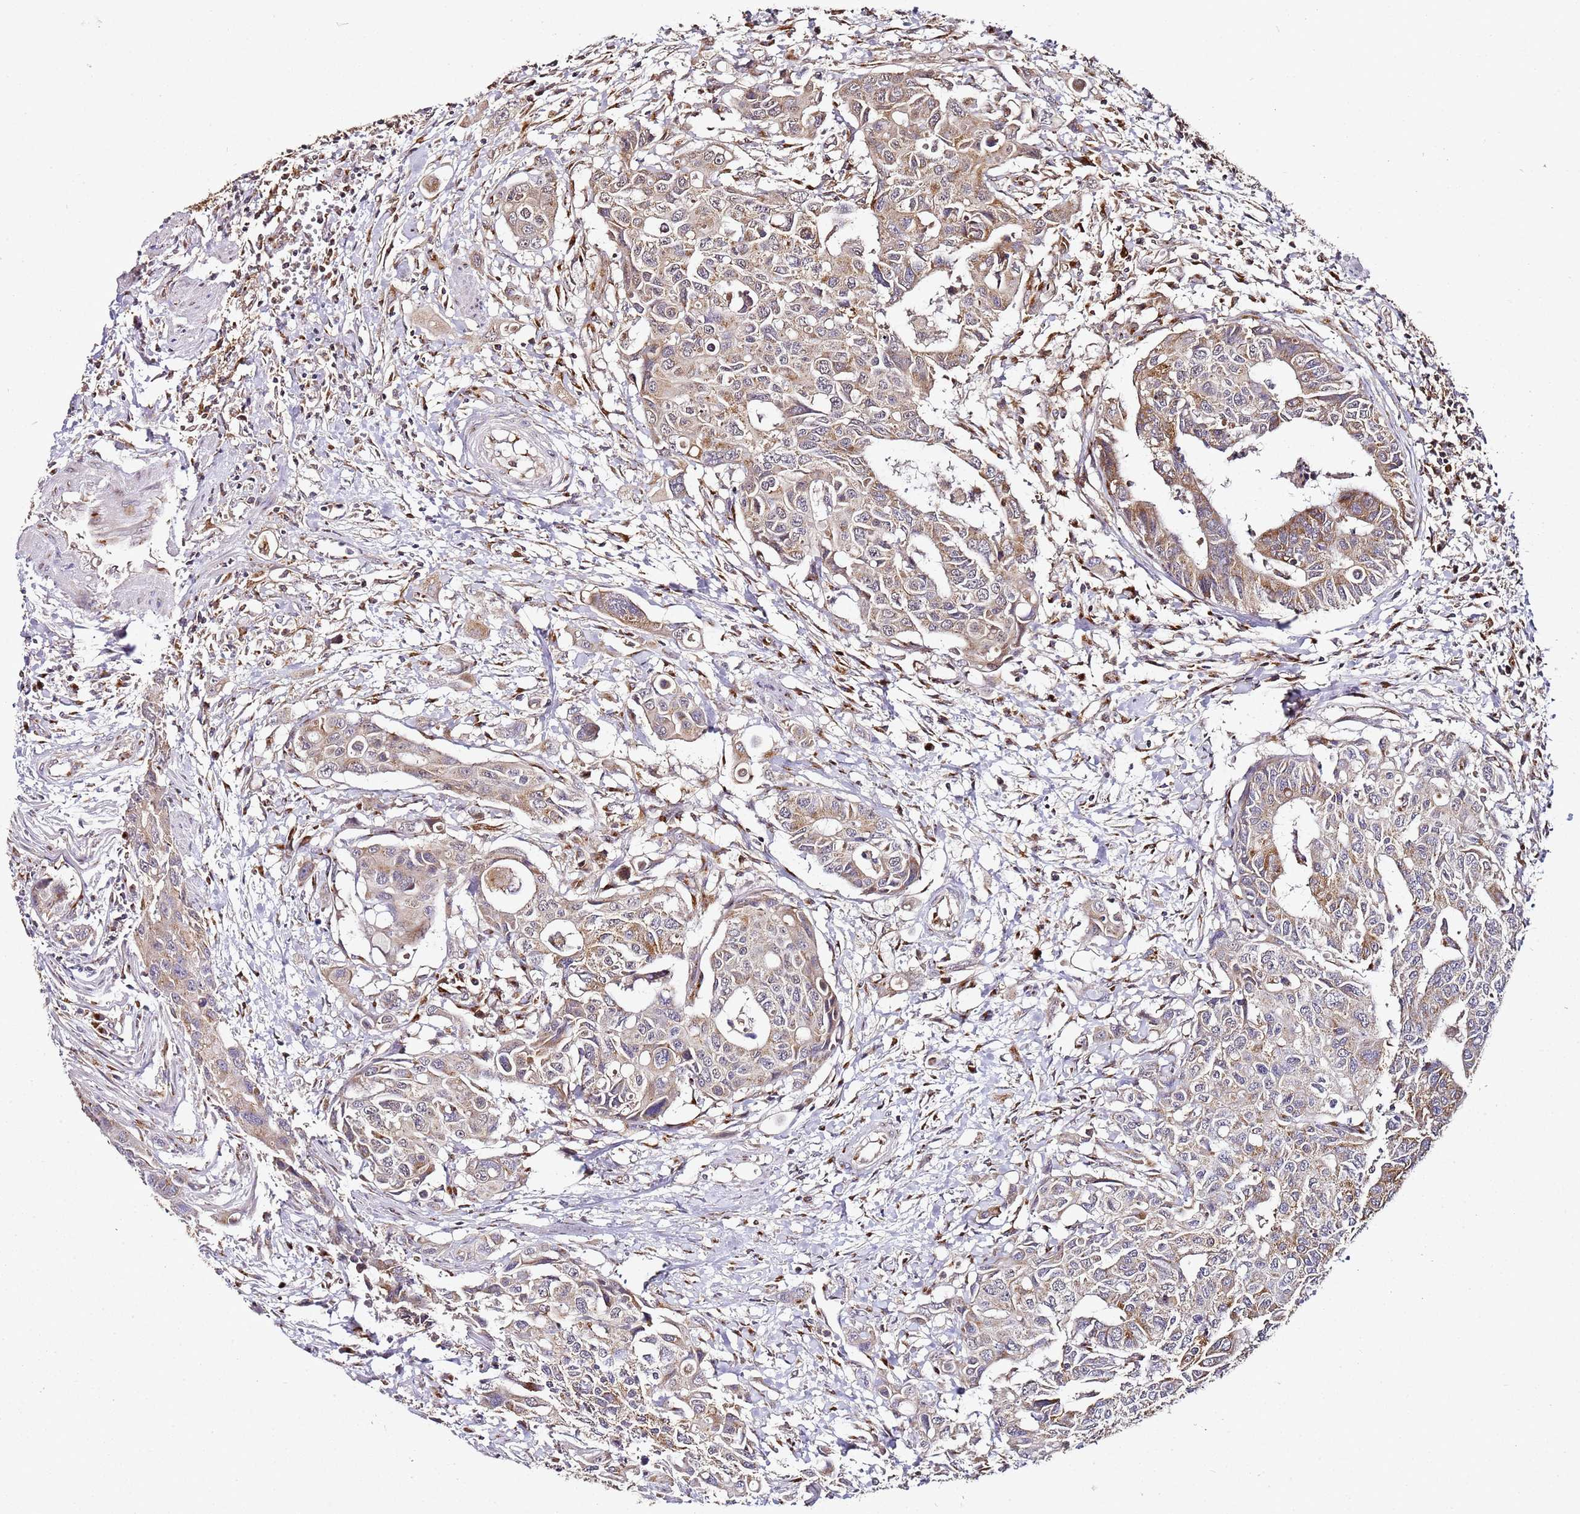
{"staining": {"intensity": "moderate", "quantity": "<25%", "location": "cytoplasmic/membranous"}, "tissue": "colorectal cancer", "cell_type": "Tumor cells", "image_type": "cancer", "snomed": [{"axis": "morphology", "description": "Adenocarcinoma, NOS"}, {"axis": "topography", "description": "Colon"}], "caption": "Human colorectal adenocarcinoma stained with a protein marker reveals moderate staining in tumor cells.", "gene": "MRPL49", "patient": {"sex": "male", "age": 77}}